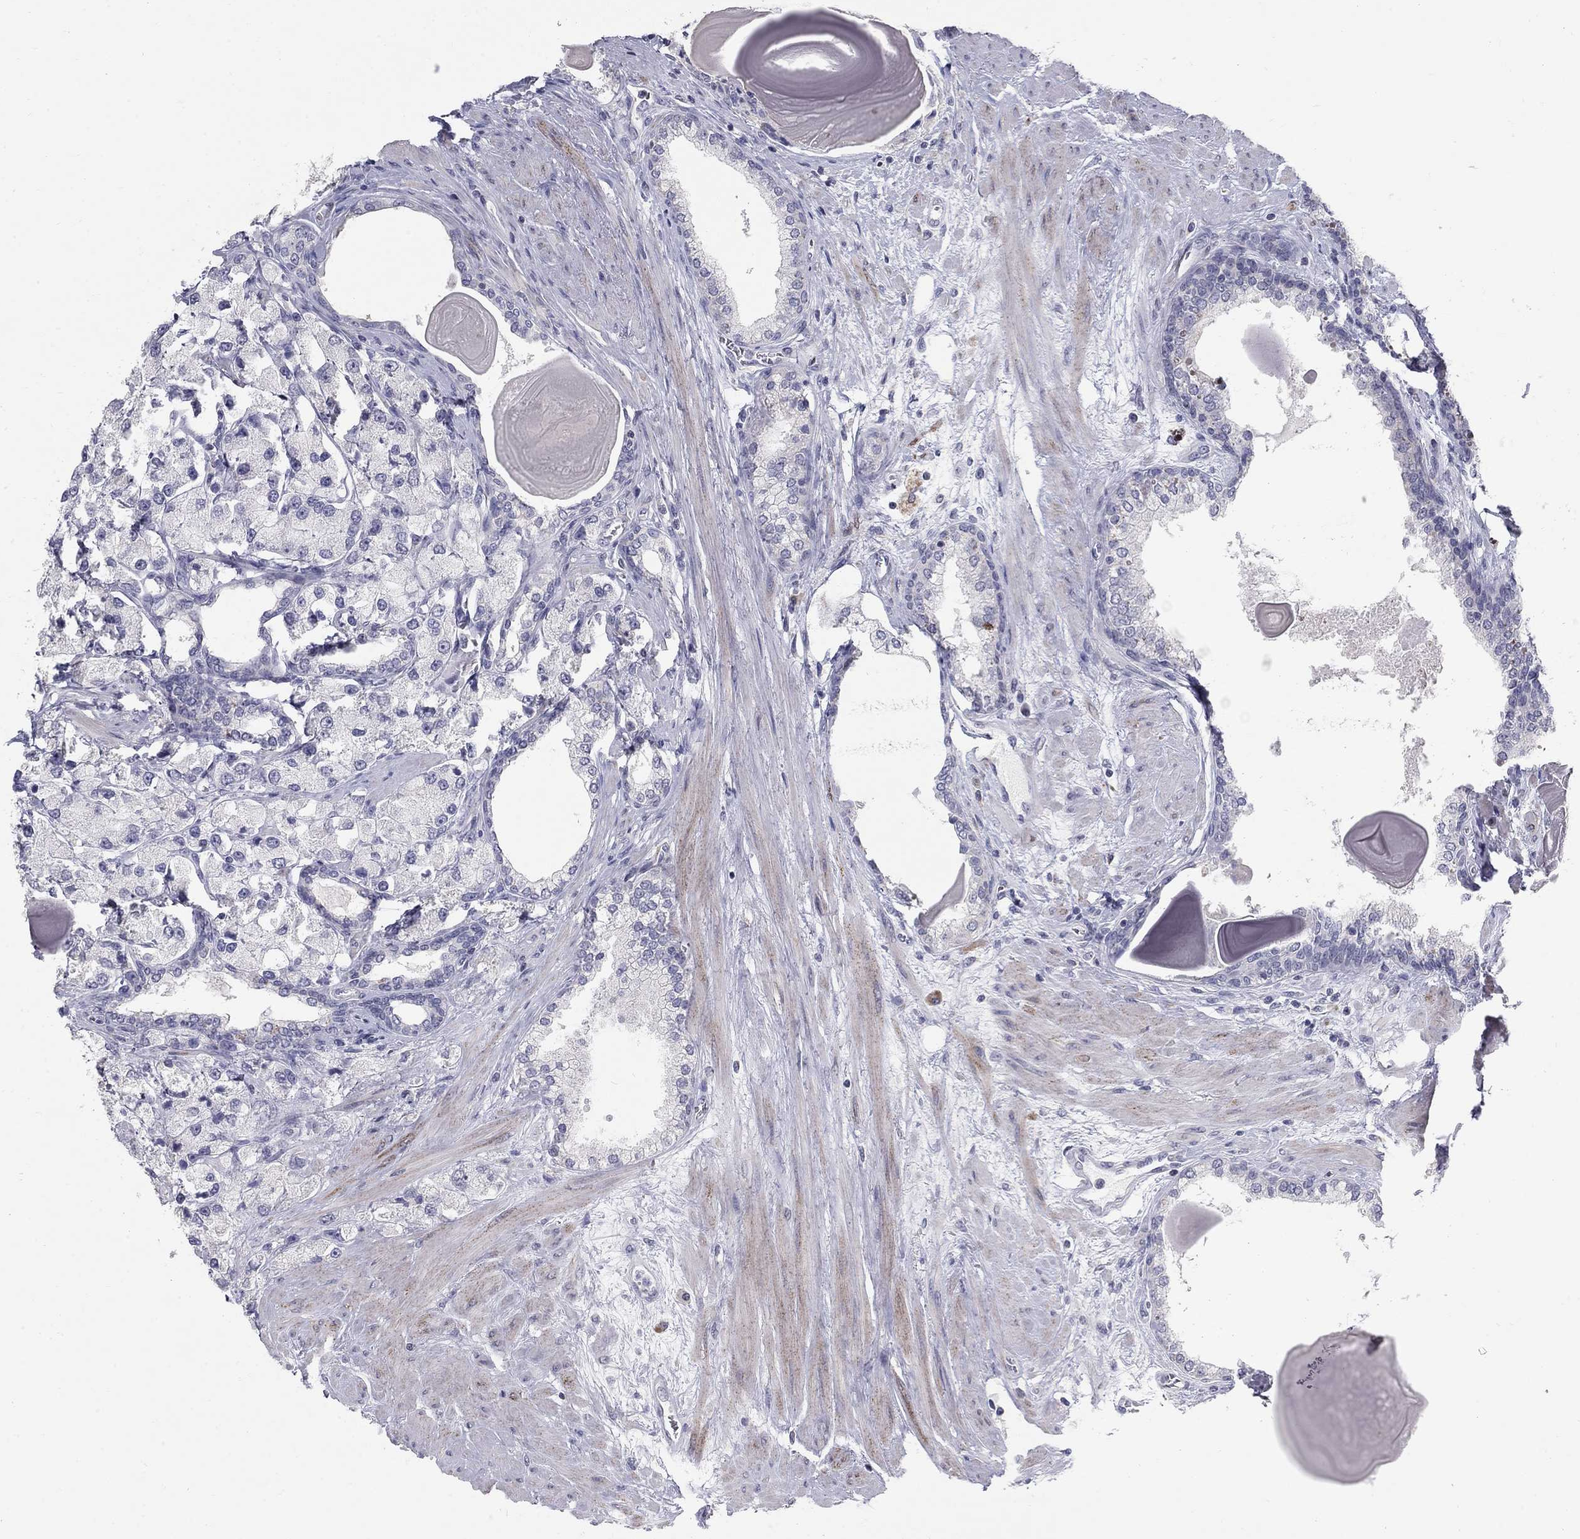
{"staining": {"intensity": "negative", "quantity": "none", "location": "none"}, "tissue": "prostate cancer", "cell_type": "Tumor cells", "image_type": "cancer", "snomed": [{"axis": "morphology", "description": "Adenocarcinoma, NOS"}, {"axis": "topography", "description": "Prostate and seminal vesicle, NOS"}, {"axis": "topography", "description": "Prostate"}], "caption": "Immunohistochemistry of prostate cancer (adenocarcinoma) reveals no expression in tumor cells.", "gene": "NTRK2", "patient": {"sex": "male", "age": 64}}